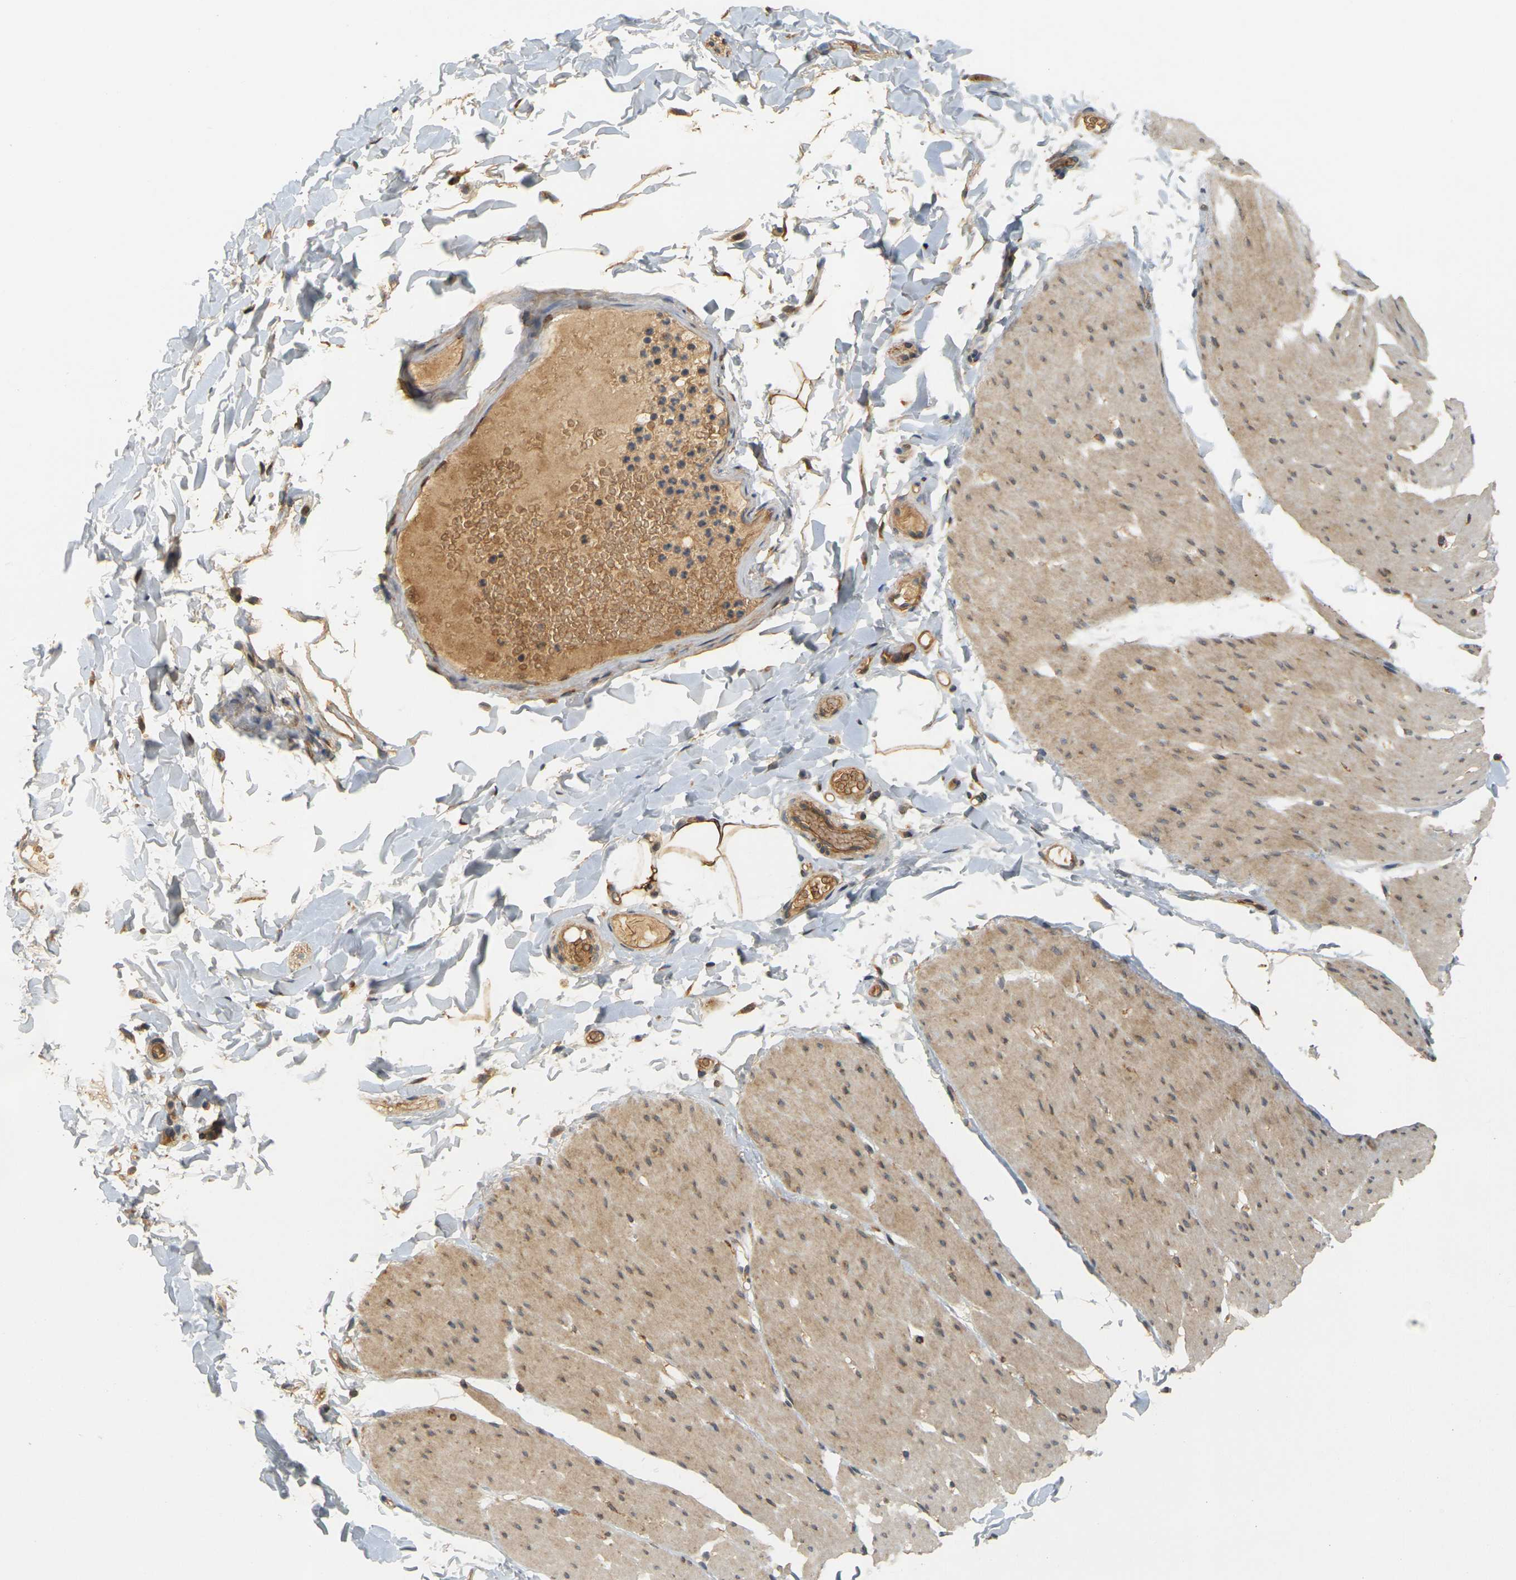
{"staining": {"intensity": "weak", "quantity": ">75%", "location": "cytoplasmic/membranous"}, "tissue": "smooth muscle", "cell_type": "Smooth muscle cells", "image_type": "normal", "snomed": [{"axis": "morphology", "description": "Normal tissue, NOS"}, {"axis": "topography", "description": "Smooth muscle"}, {"axis": "topography", "description": "Colon"}], "caption": "Immunohistochemical staining of unremarkable smooth muscle demonstrates >75% levels of weak cytoplasmic/membranous protein staining in approximately >75% of smooth muscle cells.", "gene": "MEGF9", "patient": {"sex": "male", "age": 67}}